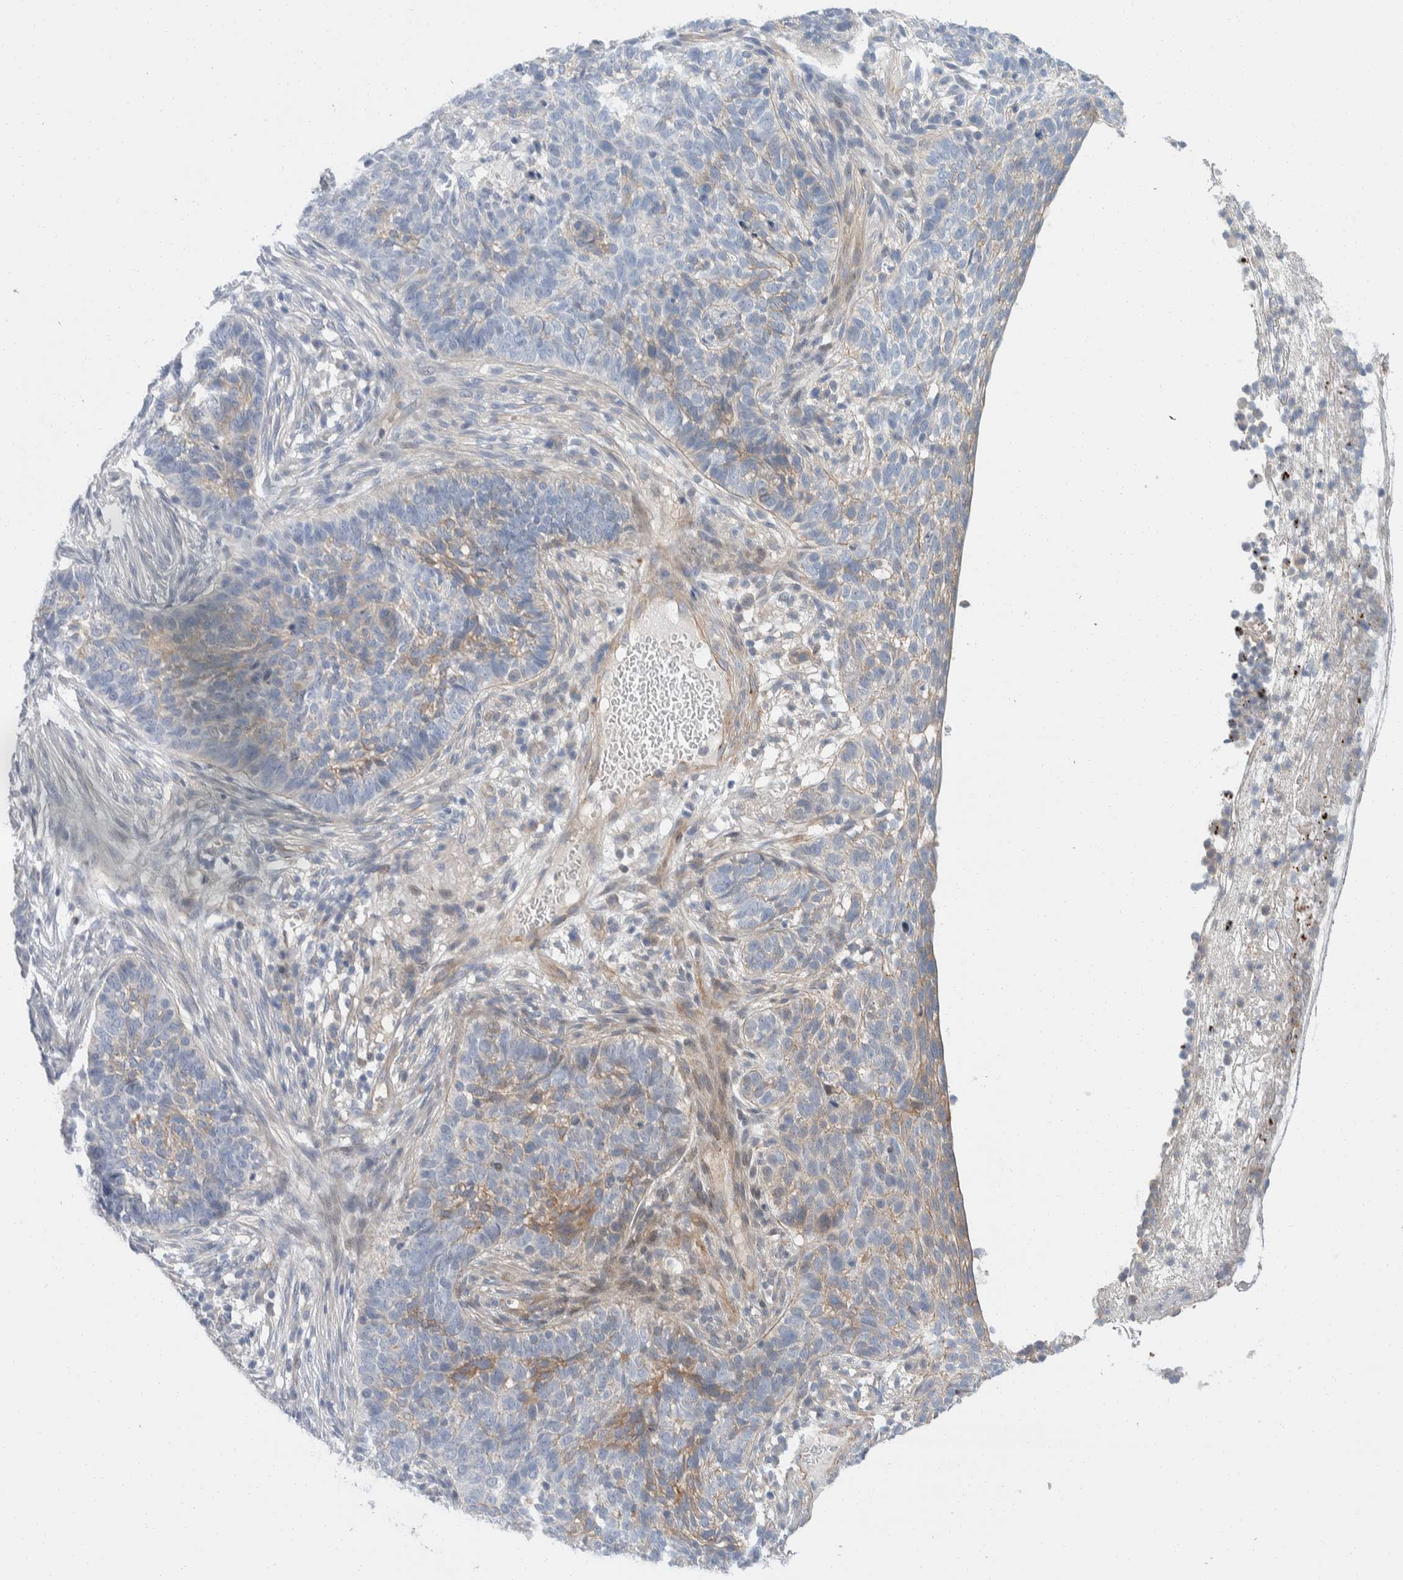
{"staining": {"intensity": "weak", "quantity": "25%-75%", "location": "cytoplasmic/membranous"}, "tissue": "skin cancer", "cell_type": "Tumor cells", "image_type": "cancer", "snomed": [{"axis": "morphology", "description": "Basal cell carcinoma"}, {"axis": "topography", "description": "Skin"}], "caption": "Skin cancer stained with immunohistochemistry exhibits weak cytoplasmic/membranous staining in about 25%-75% of tumor cells. (DAB (3,3'-diaminobenzidine) = brown stain, brightfield microscopy at high magnification).", "gene": "ERC1", "patient": {"sex": "male", "age": 85}}